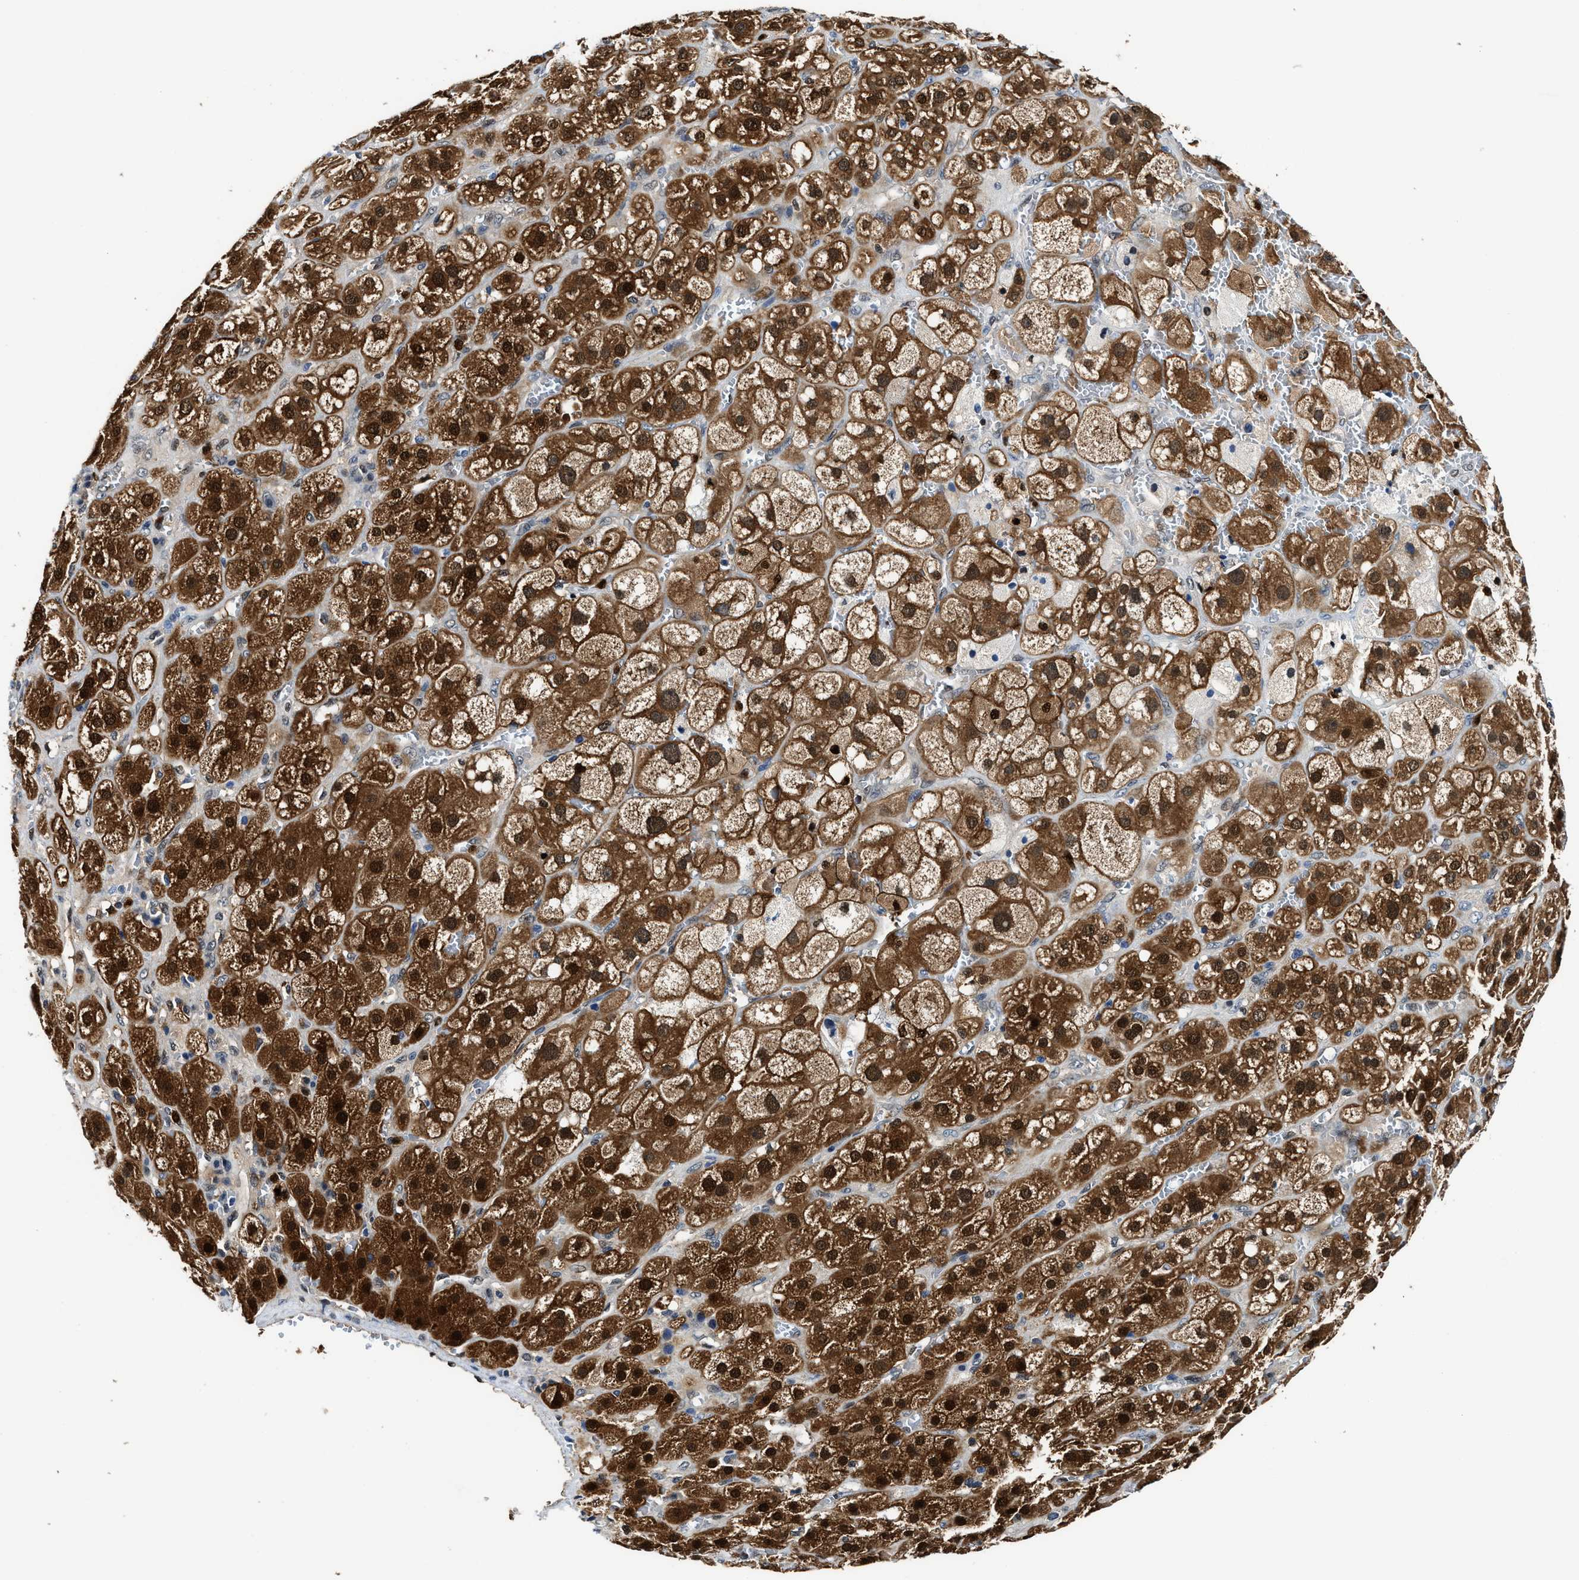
{"staining": {"intensity": "strong", "quantity": ">75%", "location": "cytoplasmic/membranous,nuclear"}, "tissue": "adrenal gland", "cell_type": "Glandular cells", "image_type": "normal", "snomed": [{"axis": "morphology", "description": "Normal tissue, NOS"}, {"axis": "topography", "description": "Adrenal gland"}], "caption": "An immunohistochemistry (IHC) histopathology image of benign tissue is shown. Protein staining in brown shows strong cytoplasmic/membranous,nuclear positivity in adrenal gland within glandular cells. (brown staining indicates protein expression, while blue staining denotes nuclei).", "gene": "LTA4H", "patient": {"sex": "female", "age": 47}}